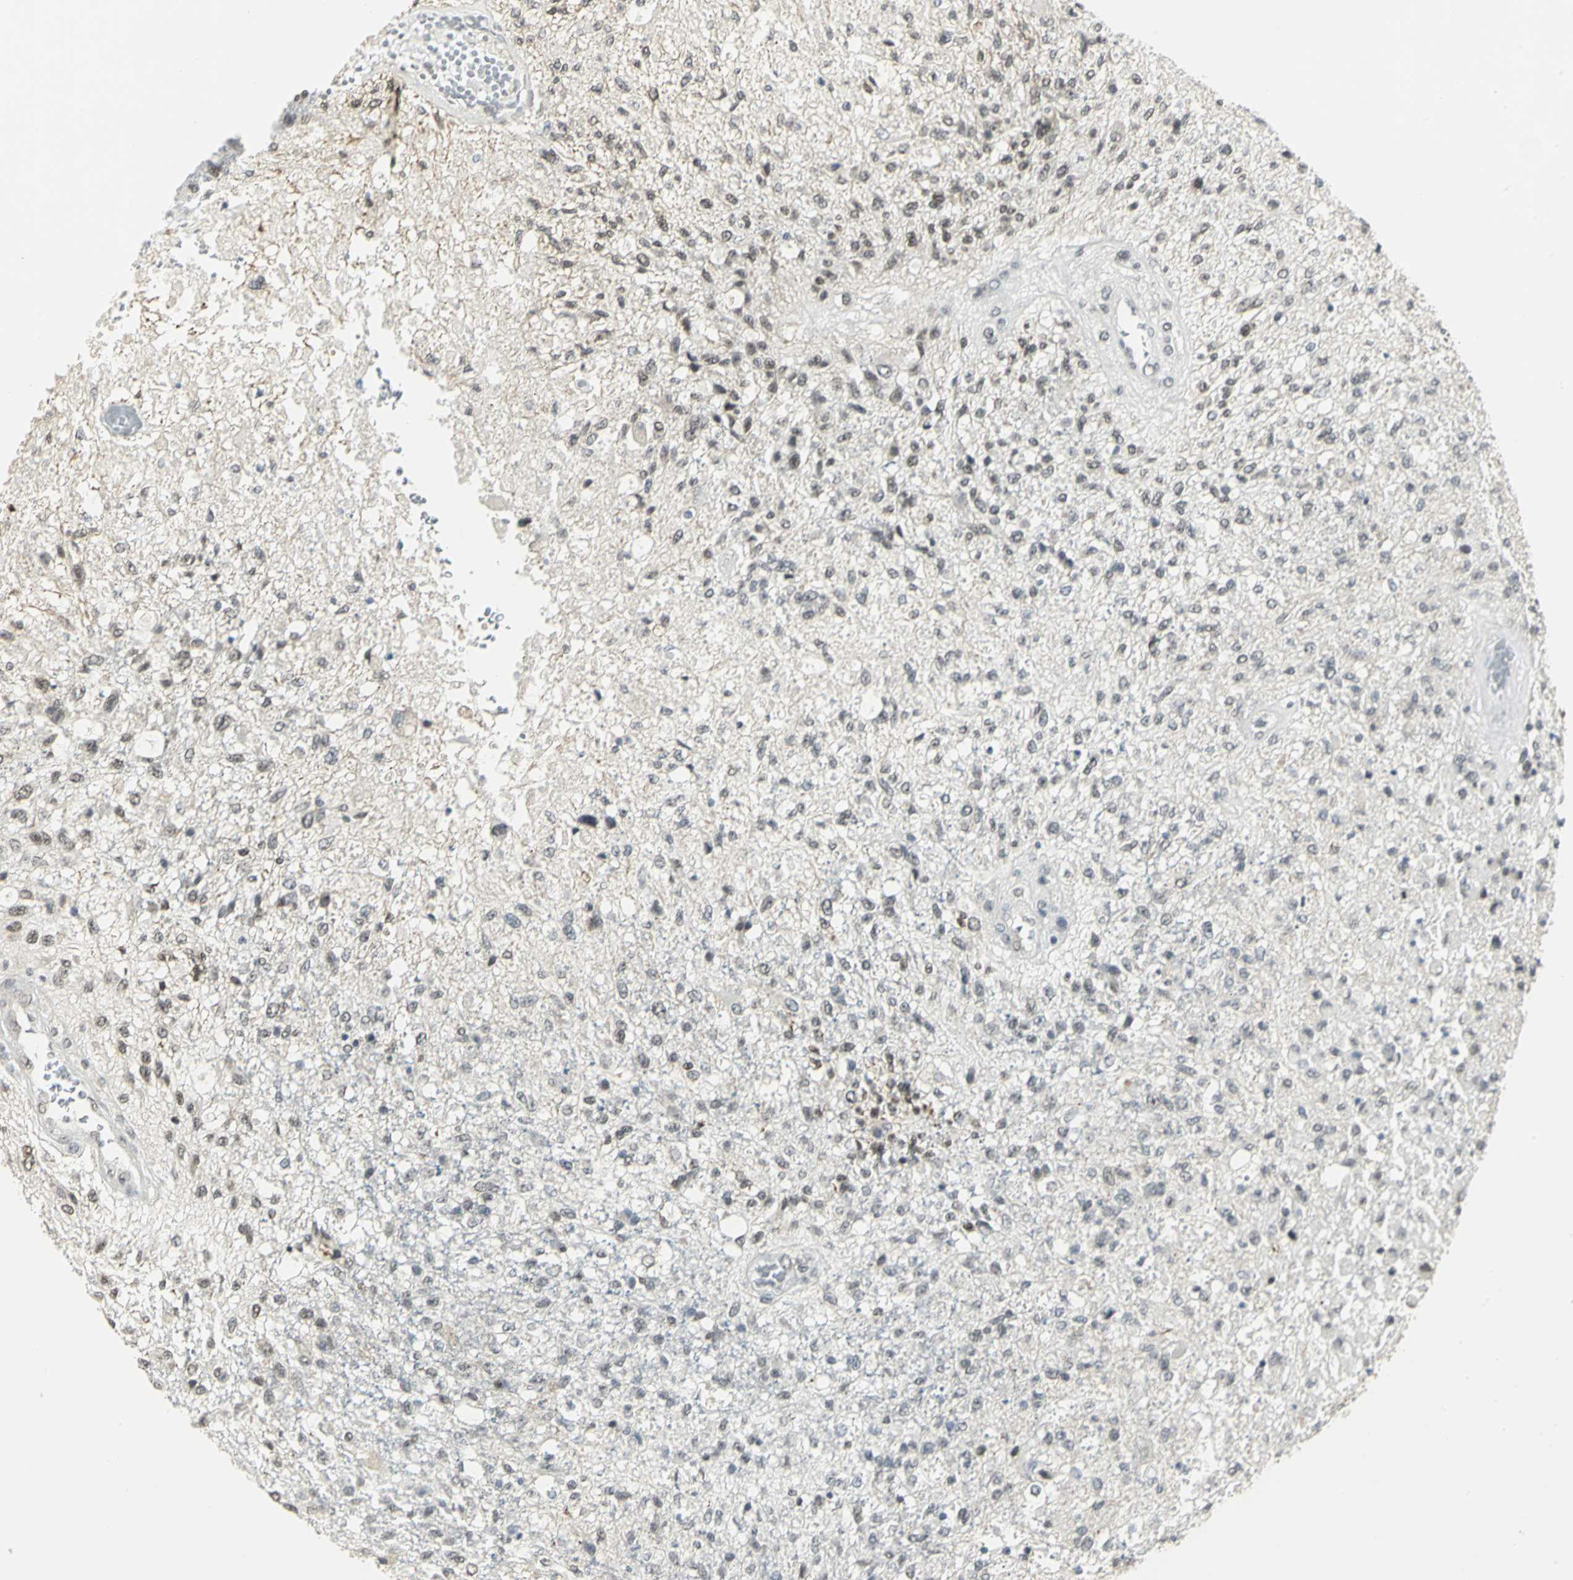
{"staining": {"intensity": "moderate", "quantity": "<25%", "location": "nuclear"}, "tissue": "glioma", "cell_type": "Tumor cells", "image_type": "cancer", "snomed": [{"axis": "morphology", "description": "Normal tissue, NOS"}, {"axis": "morphology", "description": "Glioma, malignant, High grade"}, {"axis": "topography", "description": "Cerebral cortex"}], "caption": "Approximately <25% of tumor cells in human high-grade glioma (malignant) reveal moderate nuclear protein expression as visualized by brown immunohistochemical staining.", "gene": "CBX3", "patient": {"sex": "male", "age": 77}}